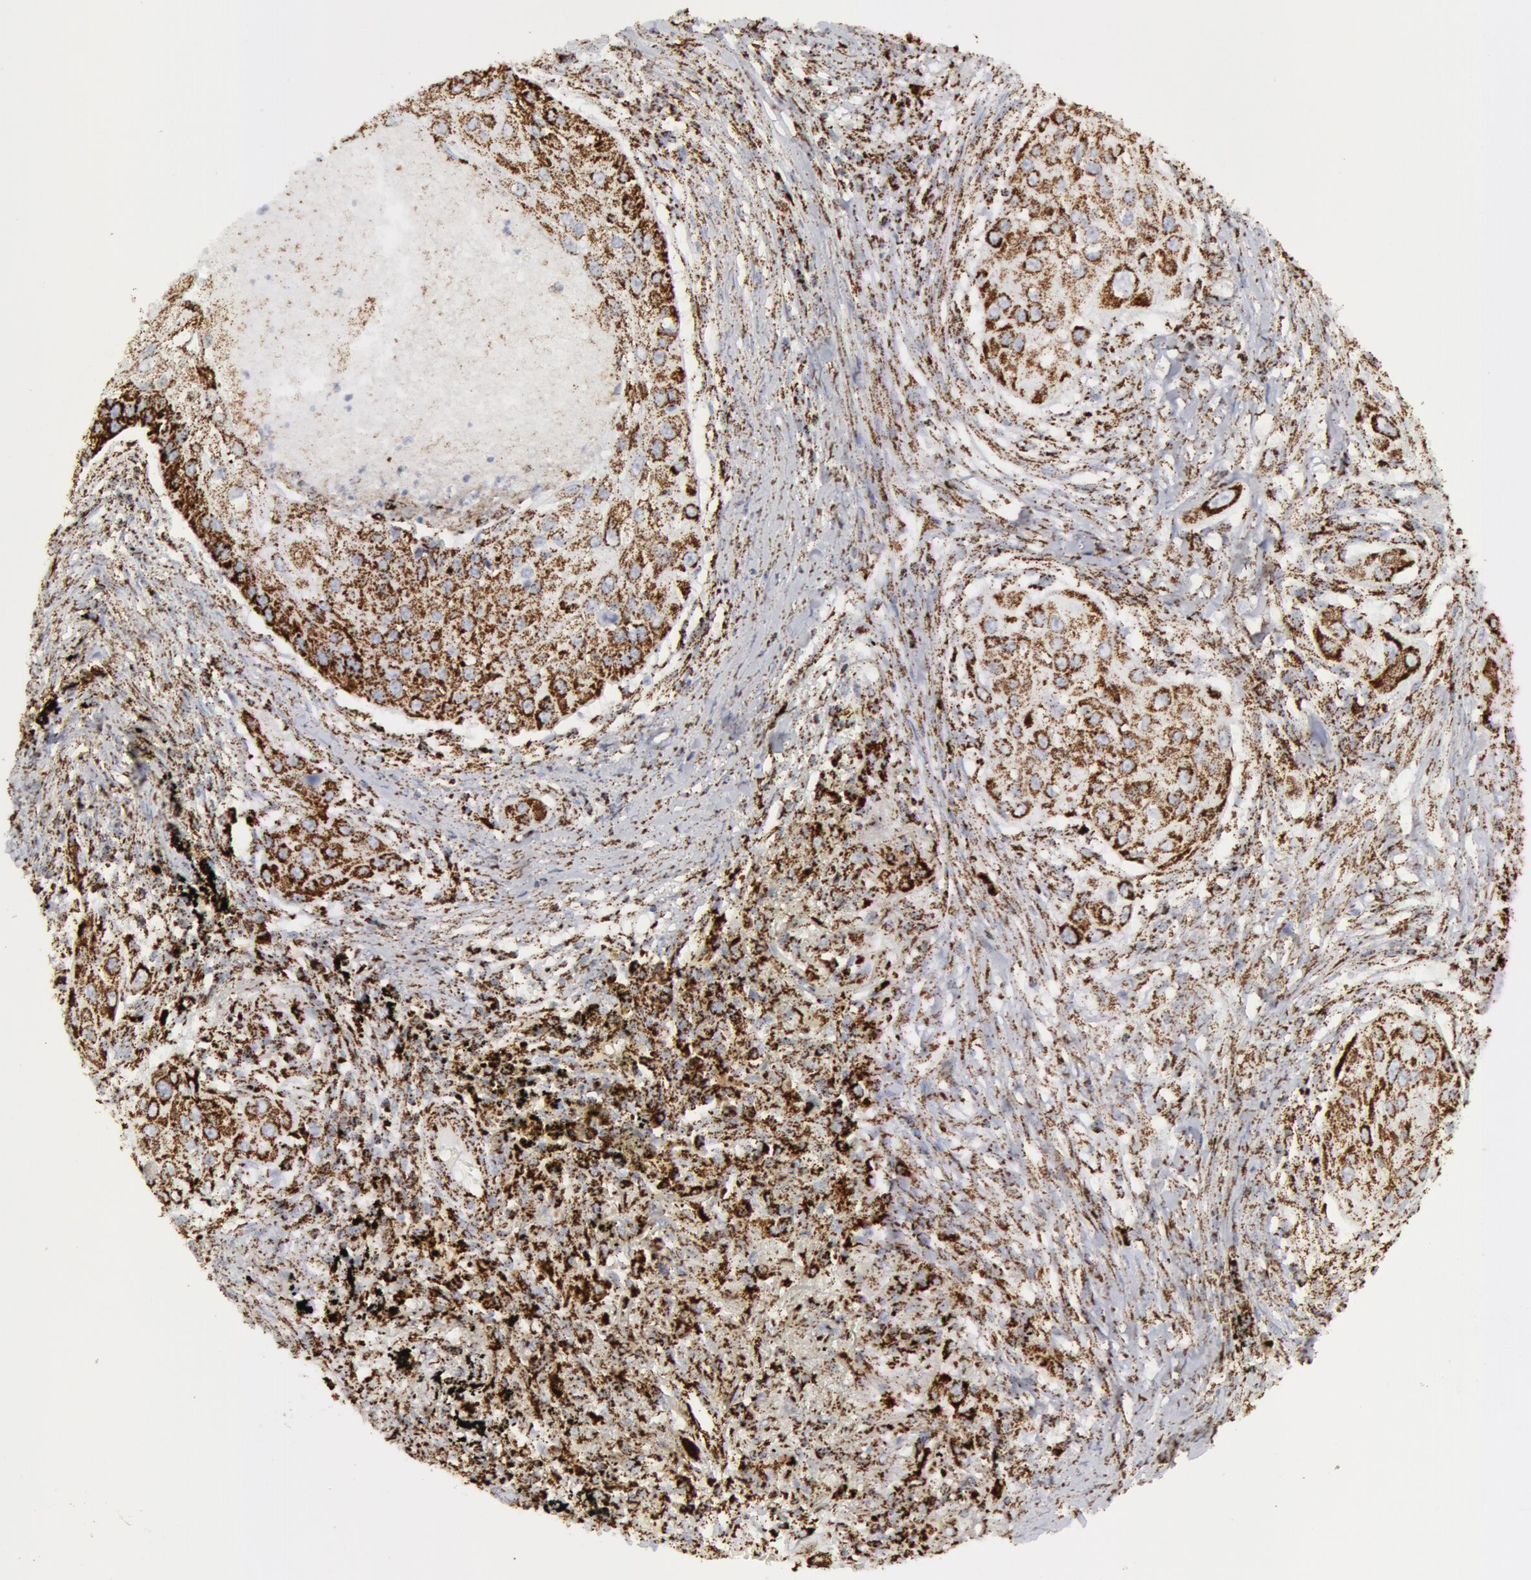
{"staining": {"intensity": "strong", "quantity": ">75%", "location": "cytoplasmic/membranous"}, "tissue": "lung cancer", "cell_type": "Tumor cells", "image_type": "cancer", "snomed": [{"axis": "morphology", "description": "Squamous cell carcinoma, NOS"}, {"axis": "topography", "description": "Lung"}], "caption": "IHC (DAB (3,3'-diaminobenzidine)) staining of lung cancer (squamous cell carcinoma) shows strong cytoplasmic/membranous protein staining in about >75% of tumor cells.", "gene": "ATP5F1B", "patient": {"sex": "male", "age": 71}}